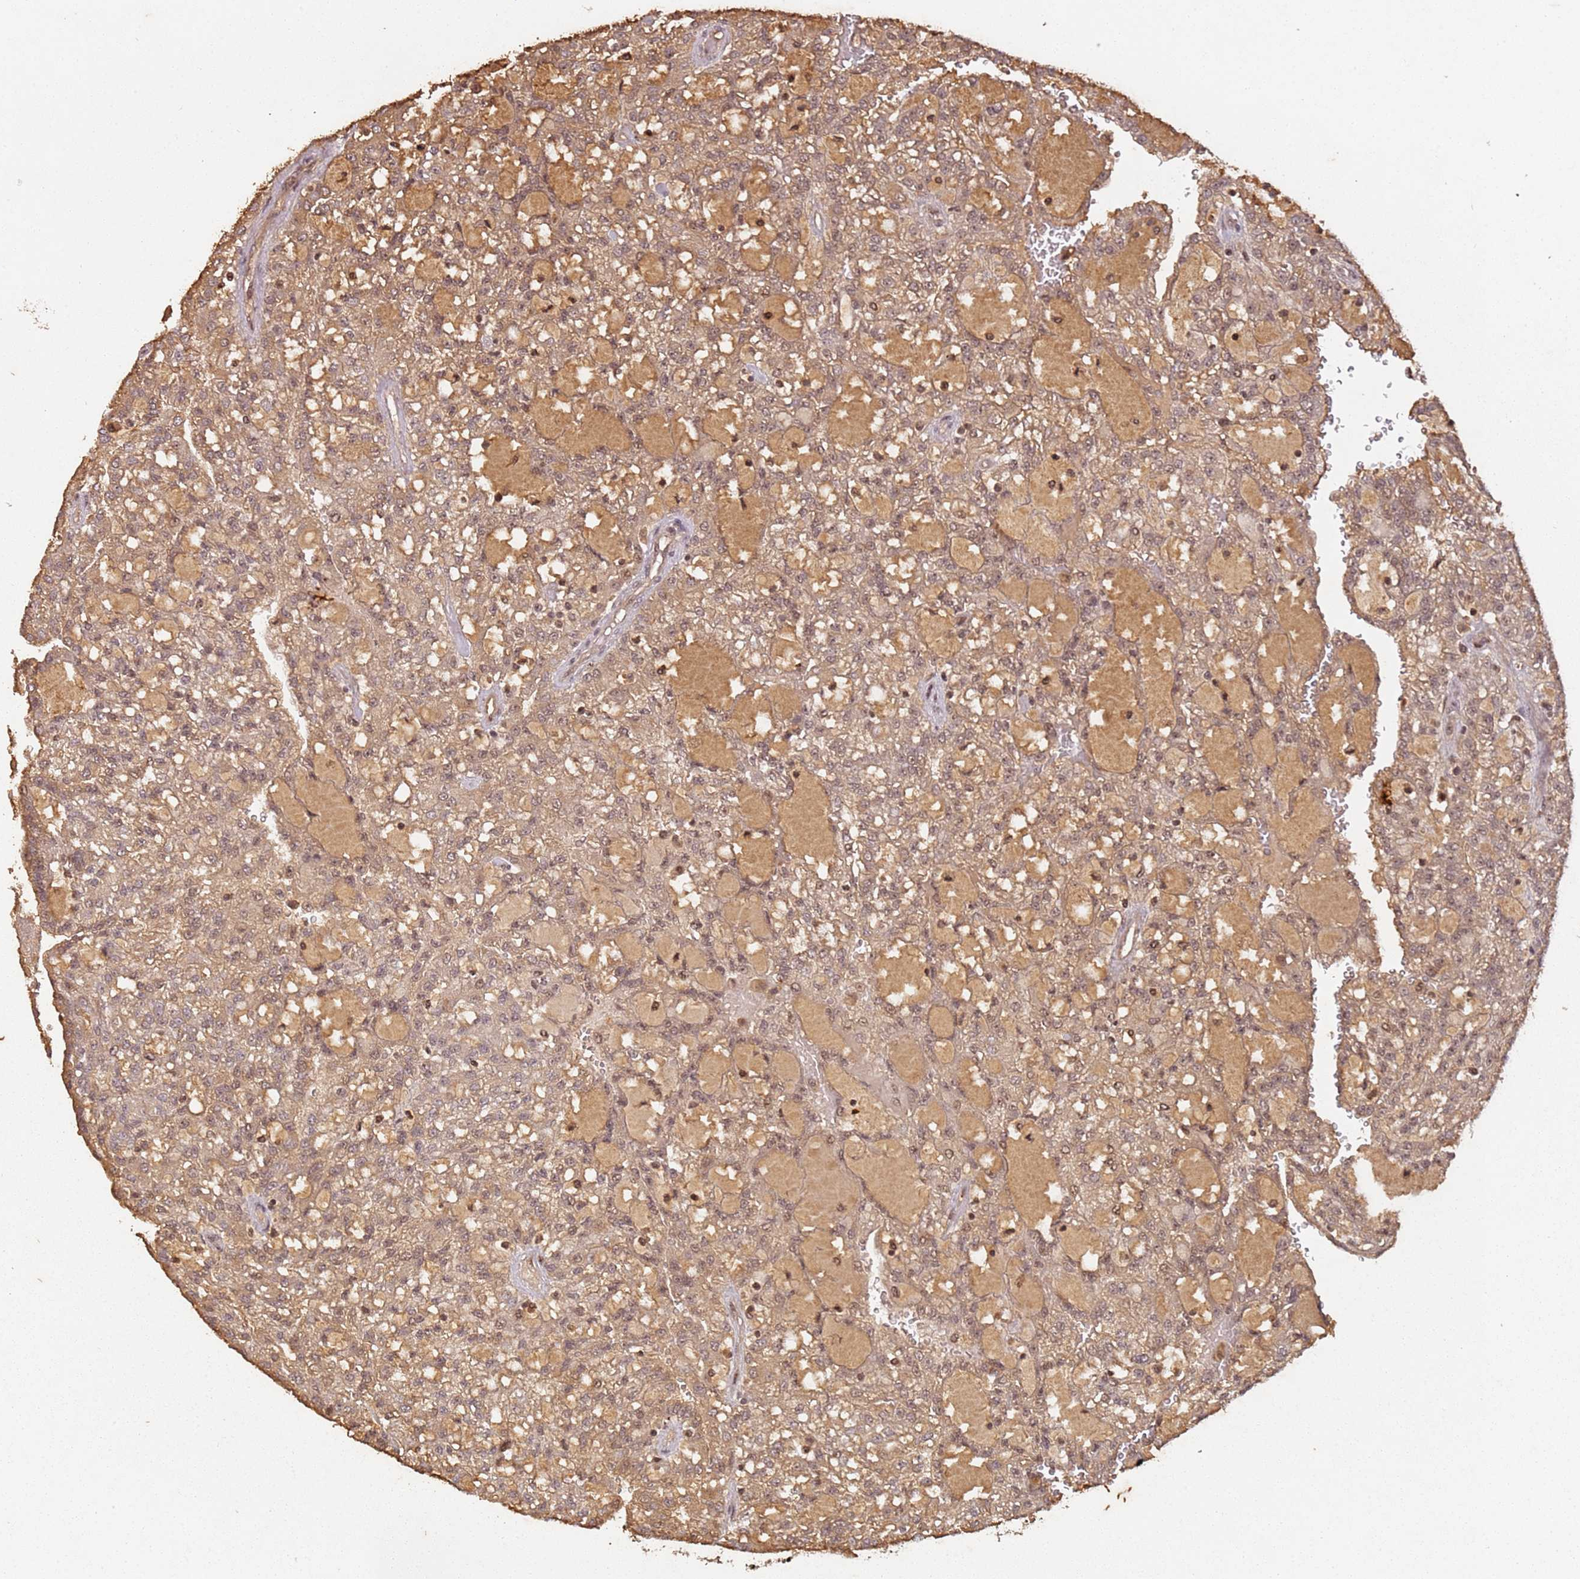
{"staining": {"intensity": "weak", "quantity": "25%-75%", "location": "cytoplasmic/membranous,nuclear"}, "tissue": "renal cancer", "cell_type": "Tumor cells", "image_type": "cancer", "snomed": [{"axis": "morphology", "description": "Adenocarcinoma, NOS"}, {"axis": "topography", "description": "Kidney"}], "caption": "Immunohistochemistry (IHC) (DAB (3,3'-diaminobenzidine)) staining of human renal cancer (adenocarcinoma) demonstrates weak cytoplasmic/membranous and nuclear protein expression in about 25%-75% of tumor cells. Nuclei are stained in blue.", "gene": "COL1A2", "patient": {"sex": "male", "age": 63}}